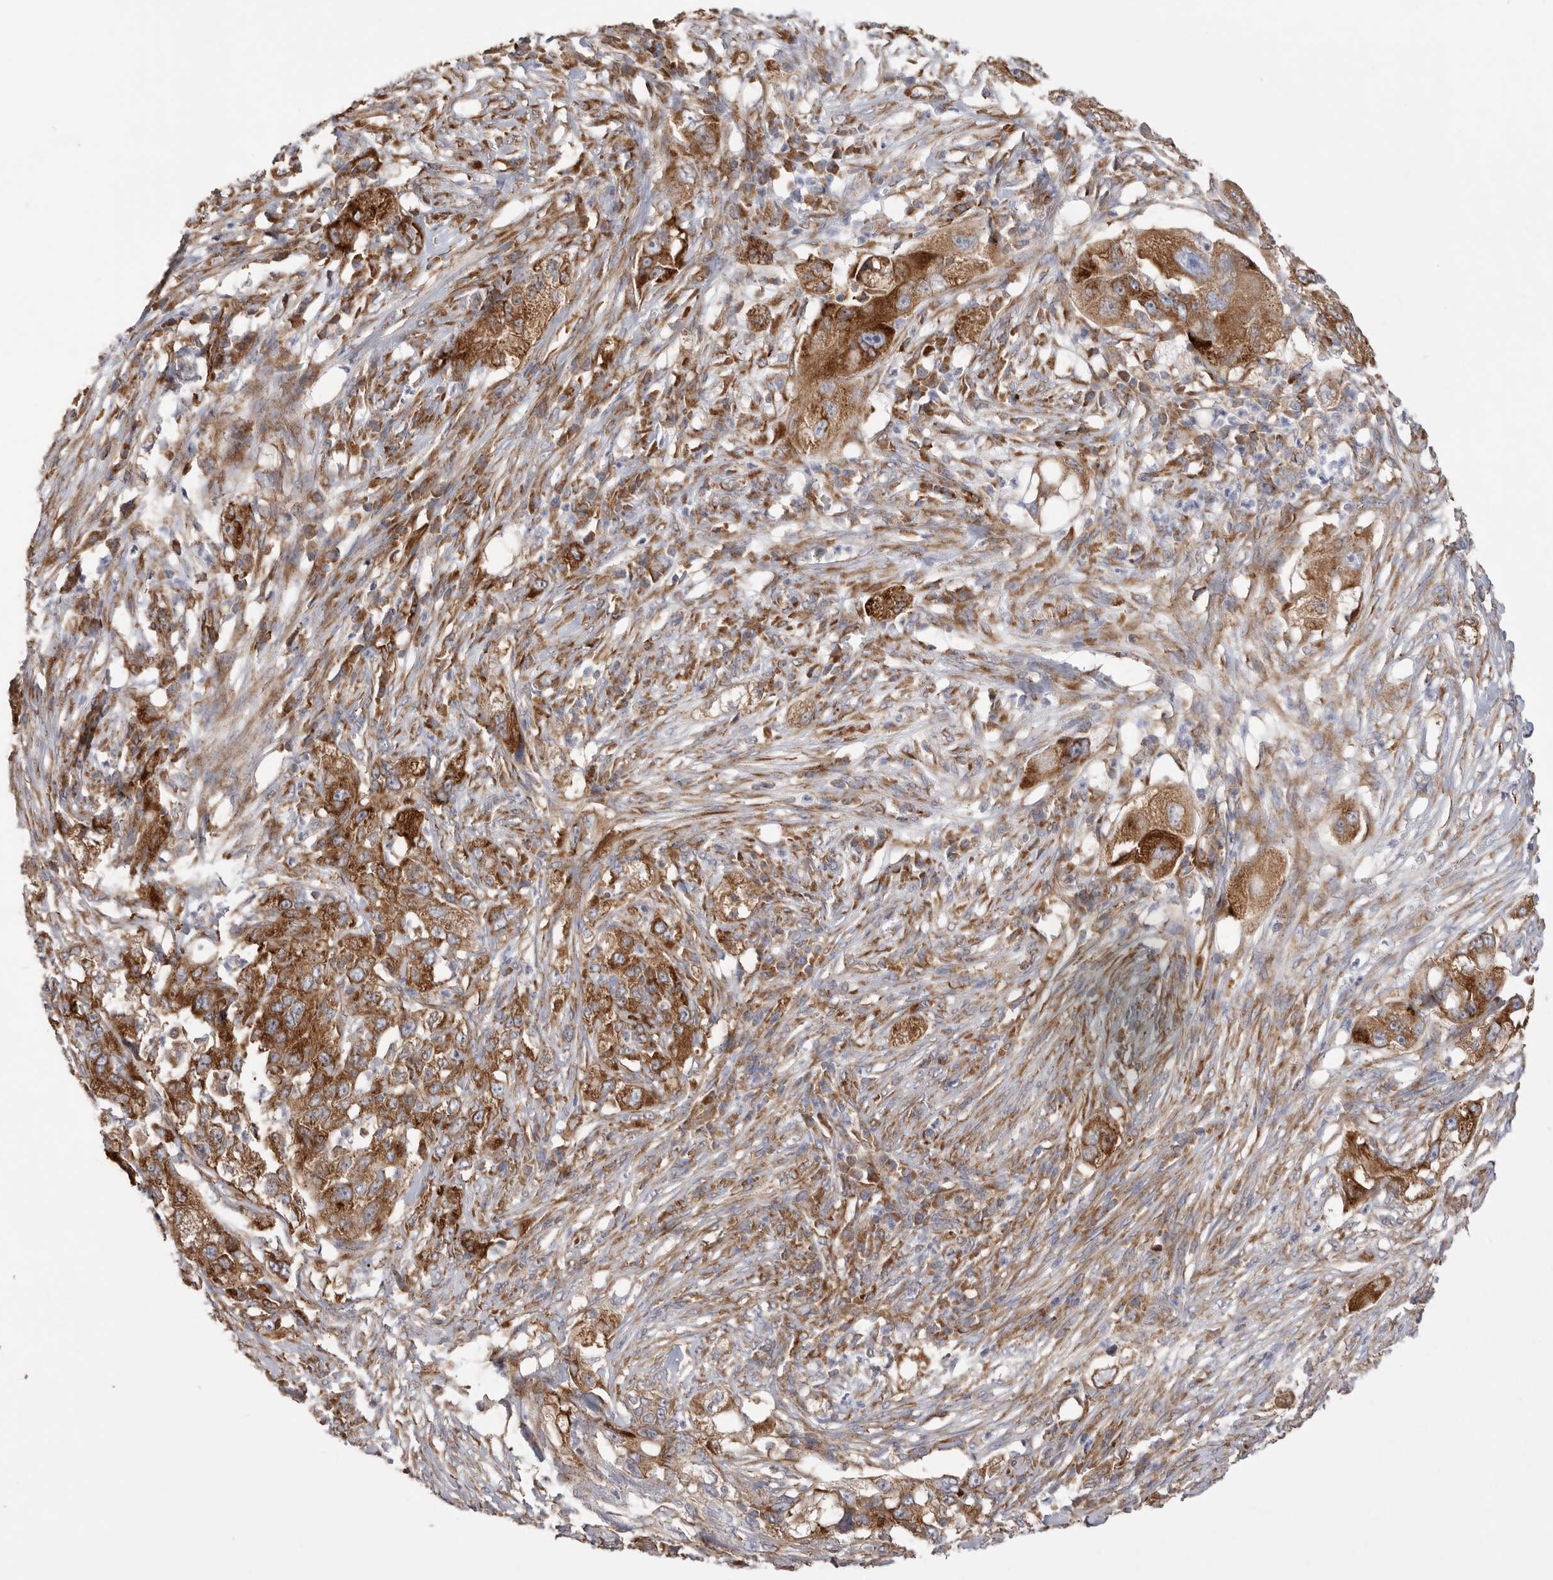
{"staining": {"intensity": "strong", "quantity": ">75%", "location": "cytoplasmic/membranous"}, "tissue": "pancreatic cancer", "cell_type": "Tumor cells", "image_type": "cancer", "snomed": [{"axis": "morphology", "description": "Adenocarcinoma, NOS"}, {"axis": "topography", "description": "Pancreas"}], "caption": "Pancreatic cancer tissue reveals strong cytoplasmic/membranous expression in about >75% of tumor cells, visualized by immunohistochemistry. The protein is stained brown, and the nuclei are stained in blue (DAB IHC with brightfield microscopy, high magnification).", "gene": "SERBP1", "patient": {"sex": "female", "age": 78}}